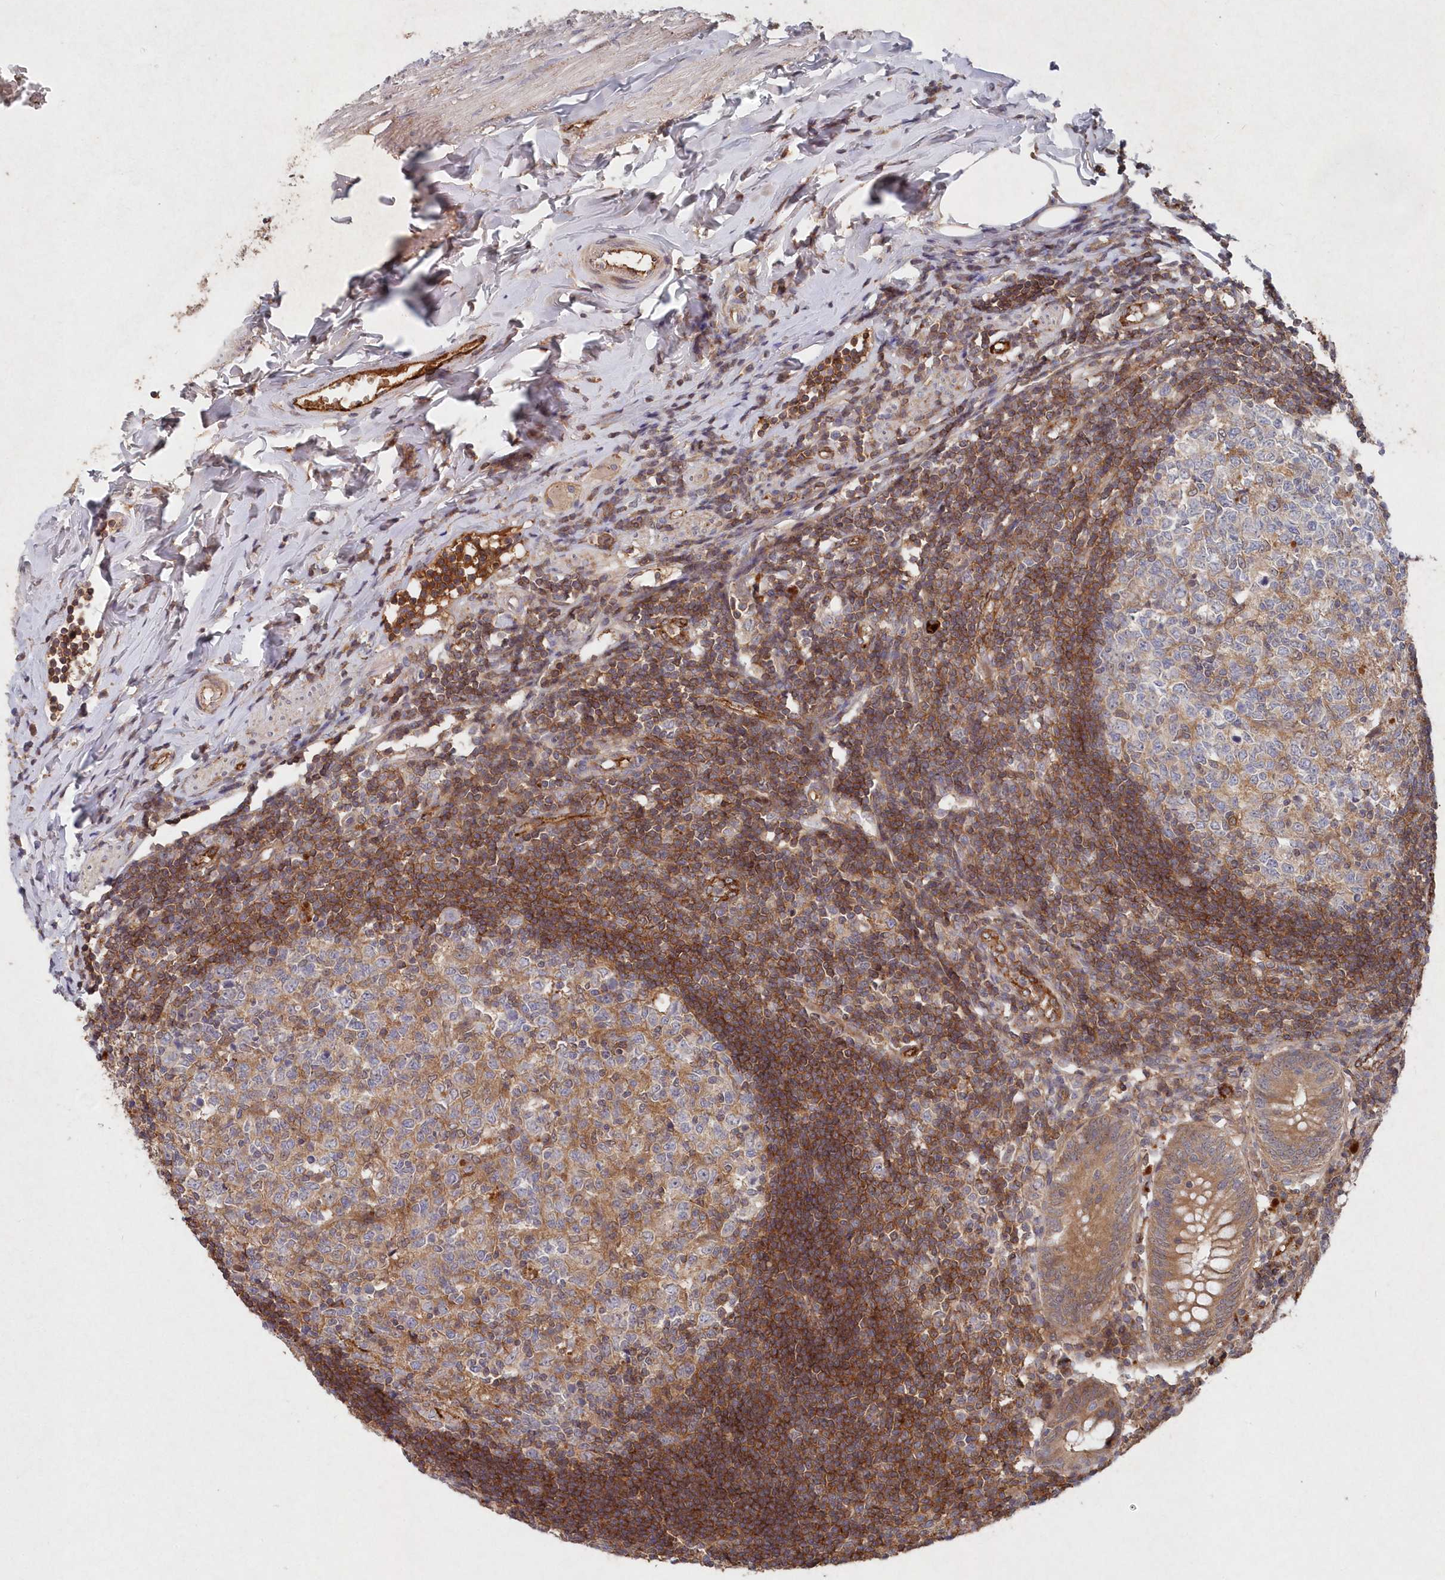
{"staining": {"intensity": "moderate", "quantity": ">75%", "location": "cytoplasmic/membranous"}, "tissue": "appendix", "cell_type": "Glandular cells", "image_type": "normal", "snomed": [{"axis": "morphology", "description": "Normal tissue, NOS"}, {"axis": "topography", "description": "Appendix"}], "caption": "Glandular cells reveal medium levels of moderate cytoplasmic/membranous positivity in about >75% of cells in unremarkable appendix.", "gene": "ABHD14B", "patient": {"sex": "female", "age": 54}}